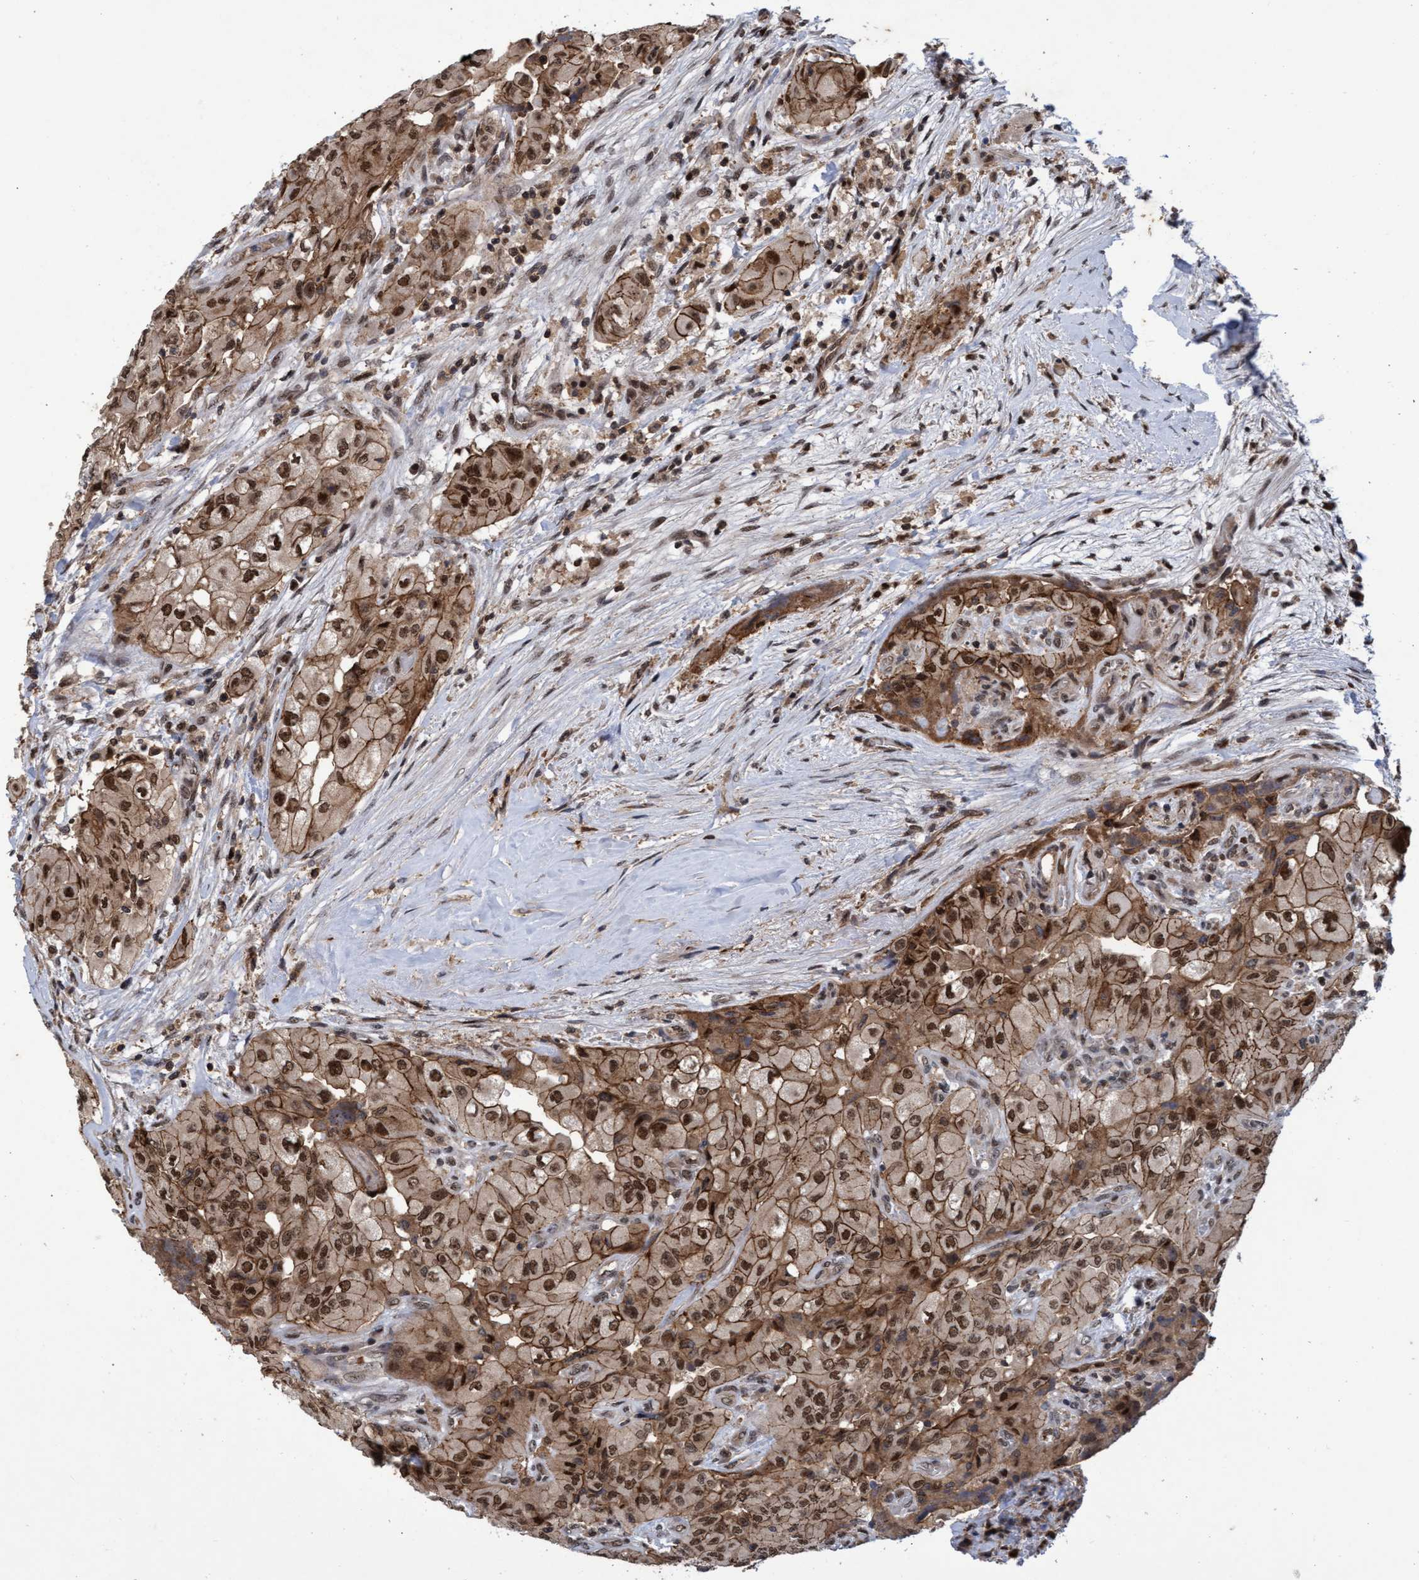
{"staining": {"intensity": "moderate", "quantity": ">75%", "location": "cytoplasmic/membranous,nuclear"}, "tissue": "thyroid cancer", "cell_type": "Tumor cells", "image_type": "cancer", "snomed": [{"axis": "morphology", "description": "Papillary adenocarcinoma, NOS"}, {"axis": "topography", "description": "Thyroid gland"}], "caption": "About >75% of tumor cells in human thyroid papillary adenocarcinoma demonstrate moderate cytoplasmic/membranous and nuclear protein positivity as visualized by brown immunohistochemical staining.", "gene": "GTF2F1", "patient": {"sex": "female", "age": 59}}